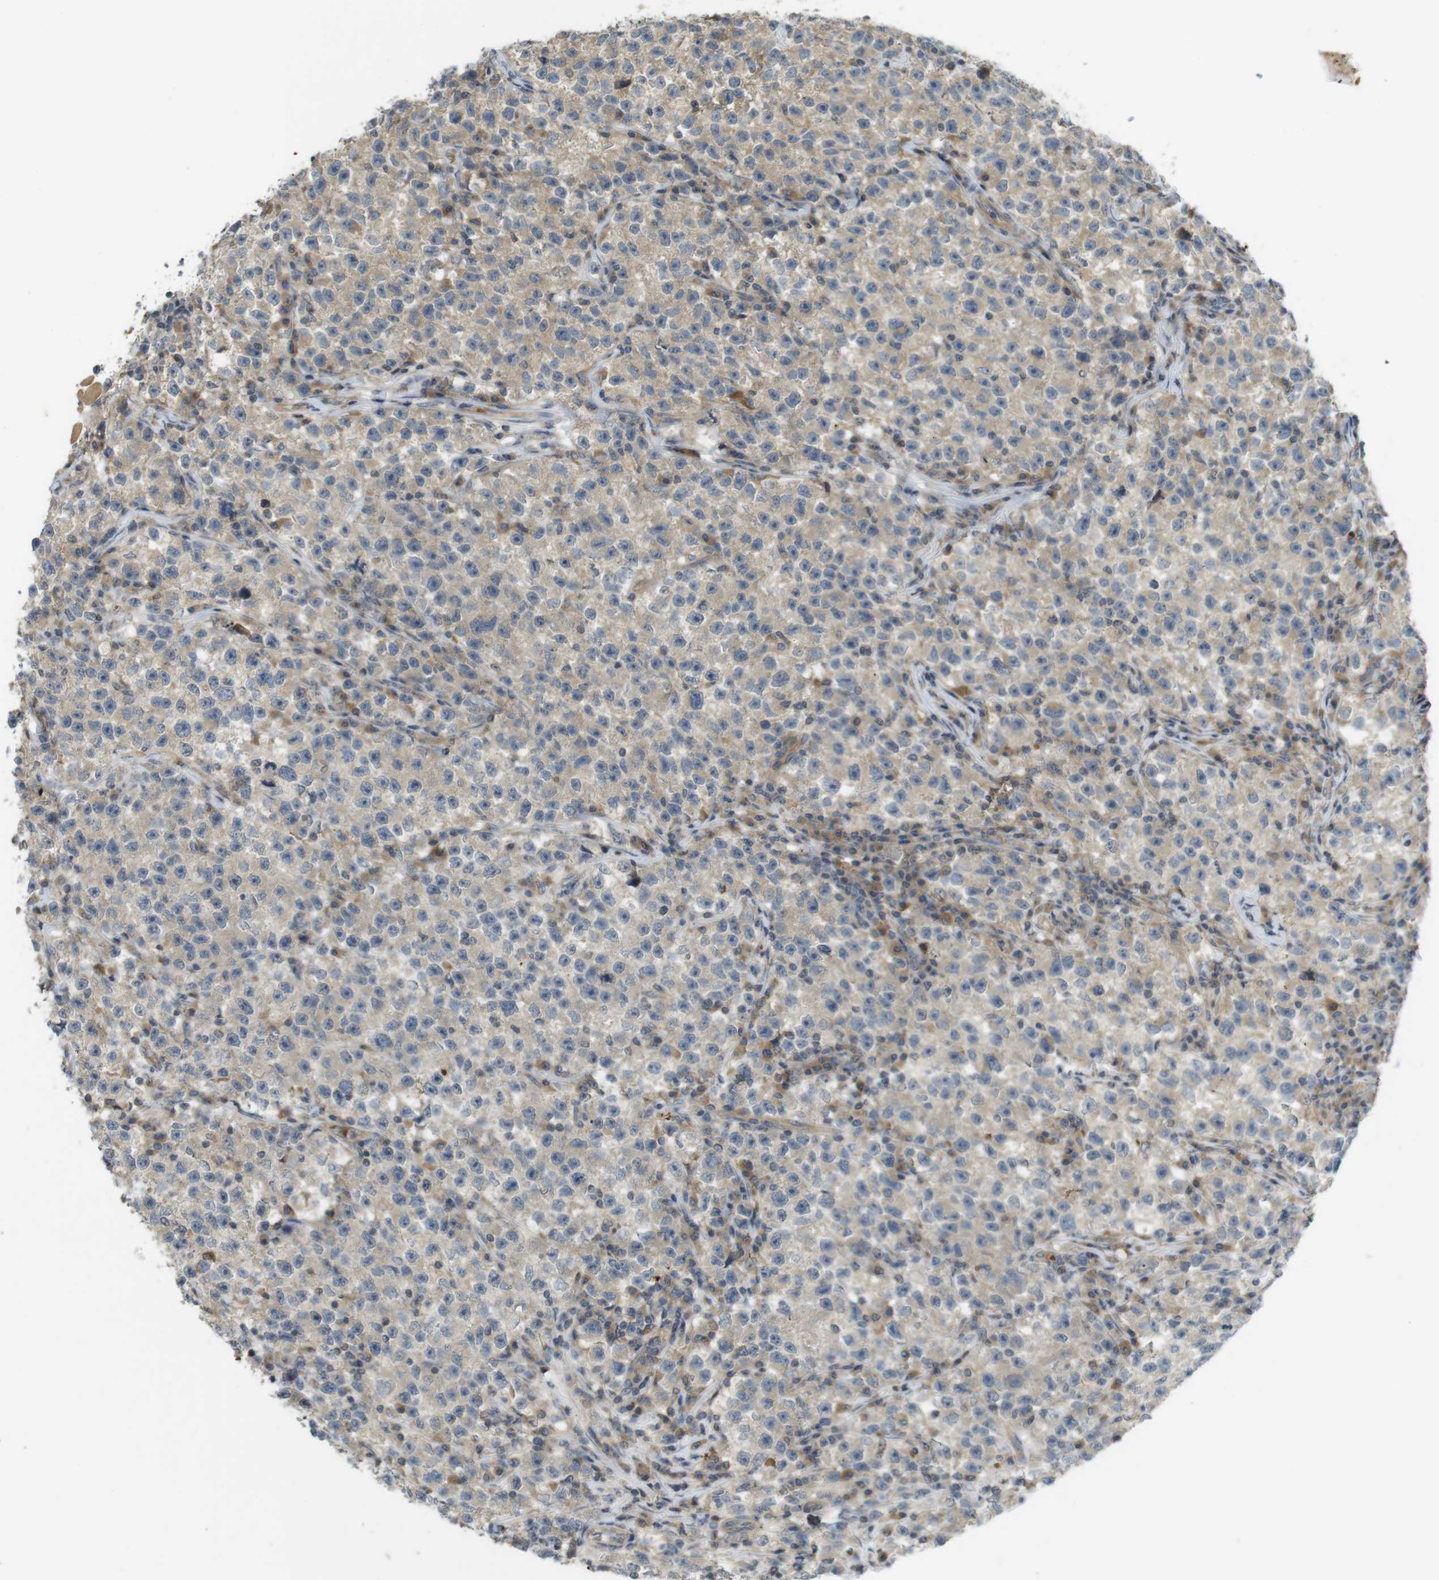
{"staining": {"intensity": "weak", "quantity": ">75%", "location": "cytoplasmic/membranous"}, "tissue": "testis cancer", "cell_type": "Tumor cells", "image_type": "cancer", "snomed": [{"axis": "morphology", "description": "Seminoma, NOS"}, {"axis": "topography", "description": "Testis"}], "caption": "IHC image of human seminoma (testis) stained for a protein (brown), which exhibits low levels of weak cytoplasmic/membranous staining in about >75% of tumor cells.", "gene": "CLTC", "patient": {"sex": "male", "age": 22}}